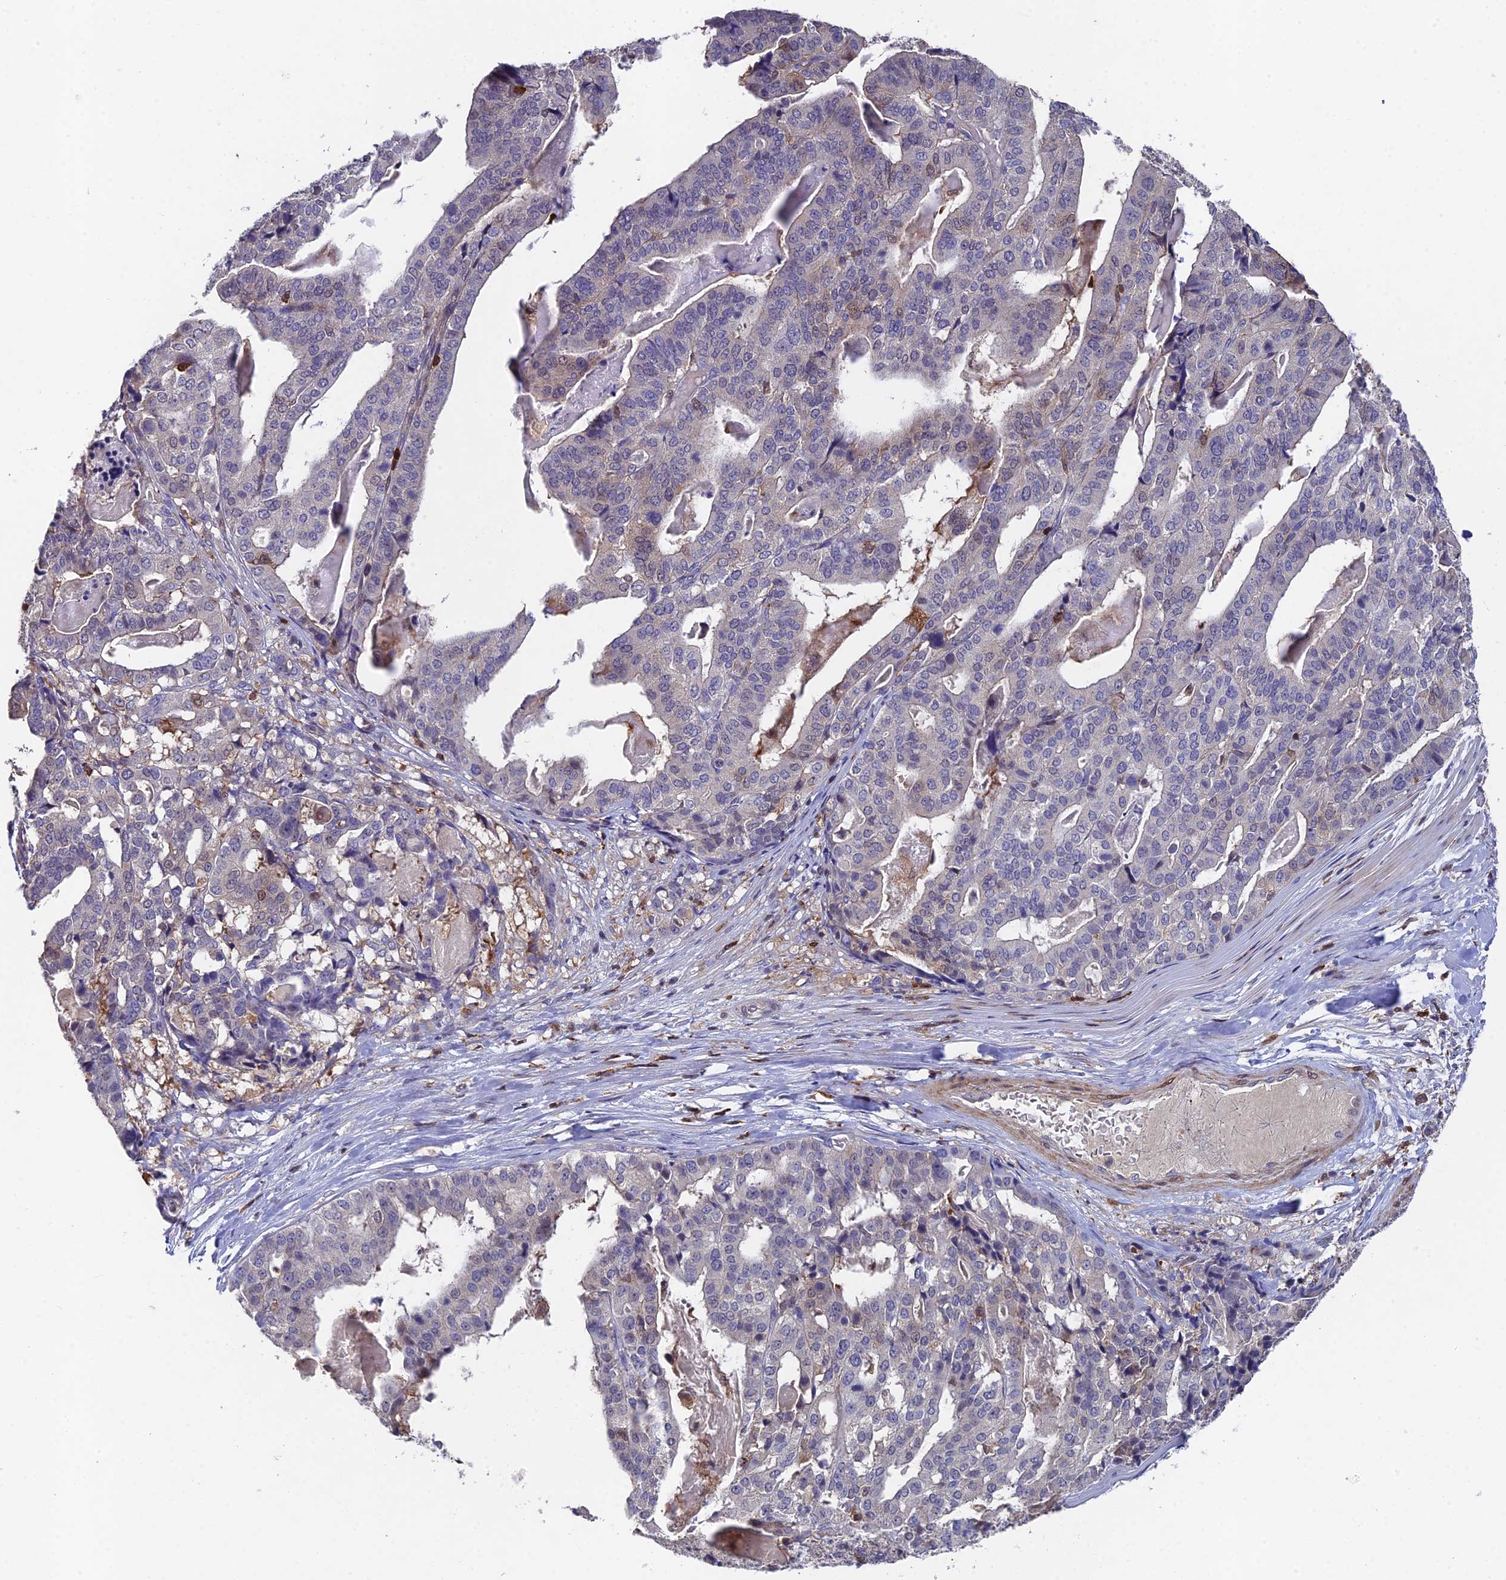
{"staining": {"intensity": "negative", "quantity": "none", "location": "none"}, "tissue": "stomach cancer", "cell_type": "Tumor cells", "image_type": "cancer", "snomed": [{"axis": "morphology", "description": "Adenocarcinoma, NOS"}, {"axis": "topography", "description": "Stomach"}], "caption": "The micrograph reveals no staining of tumor cells in adenocarcinoma (stomach).", "gene": "GALK2", "patient": {"sex": "male", "age": 48}}